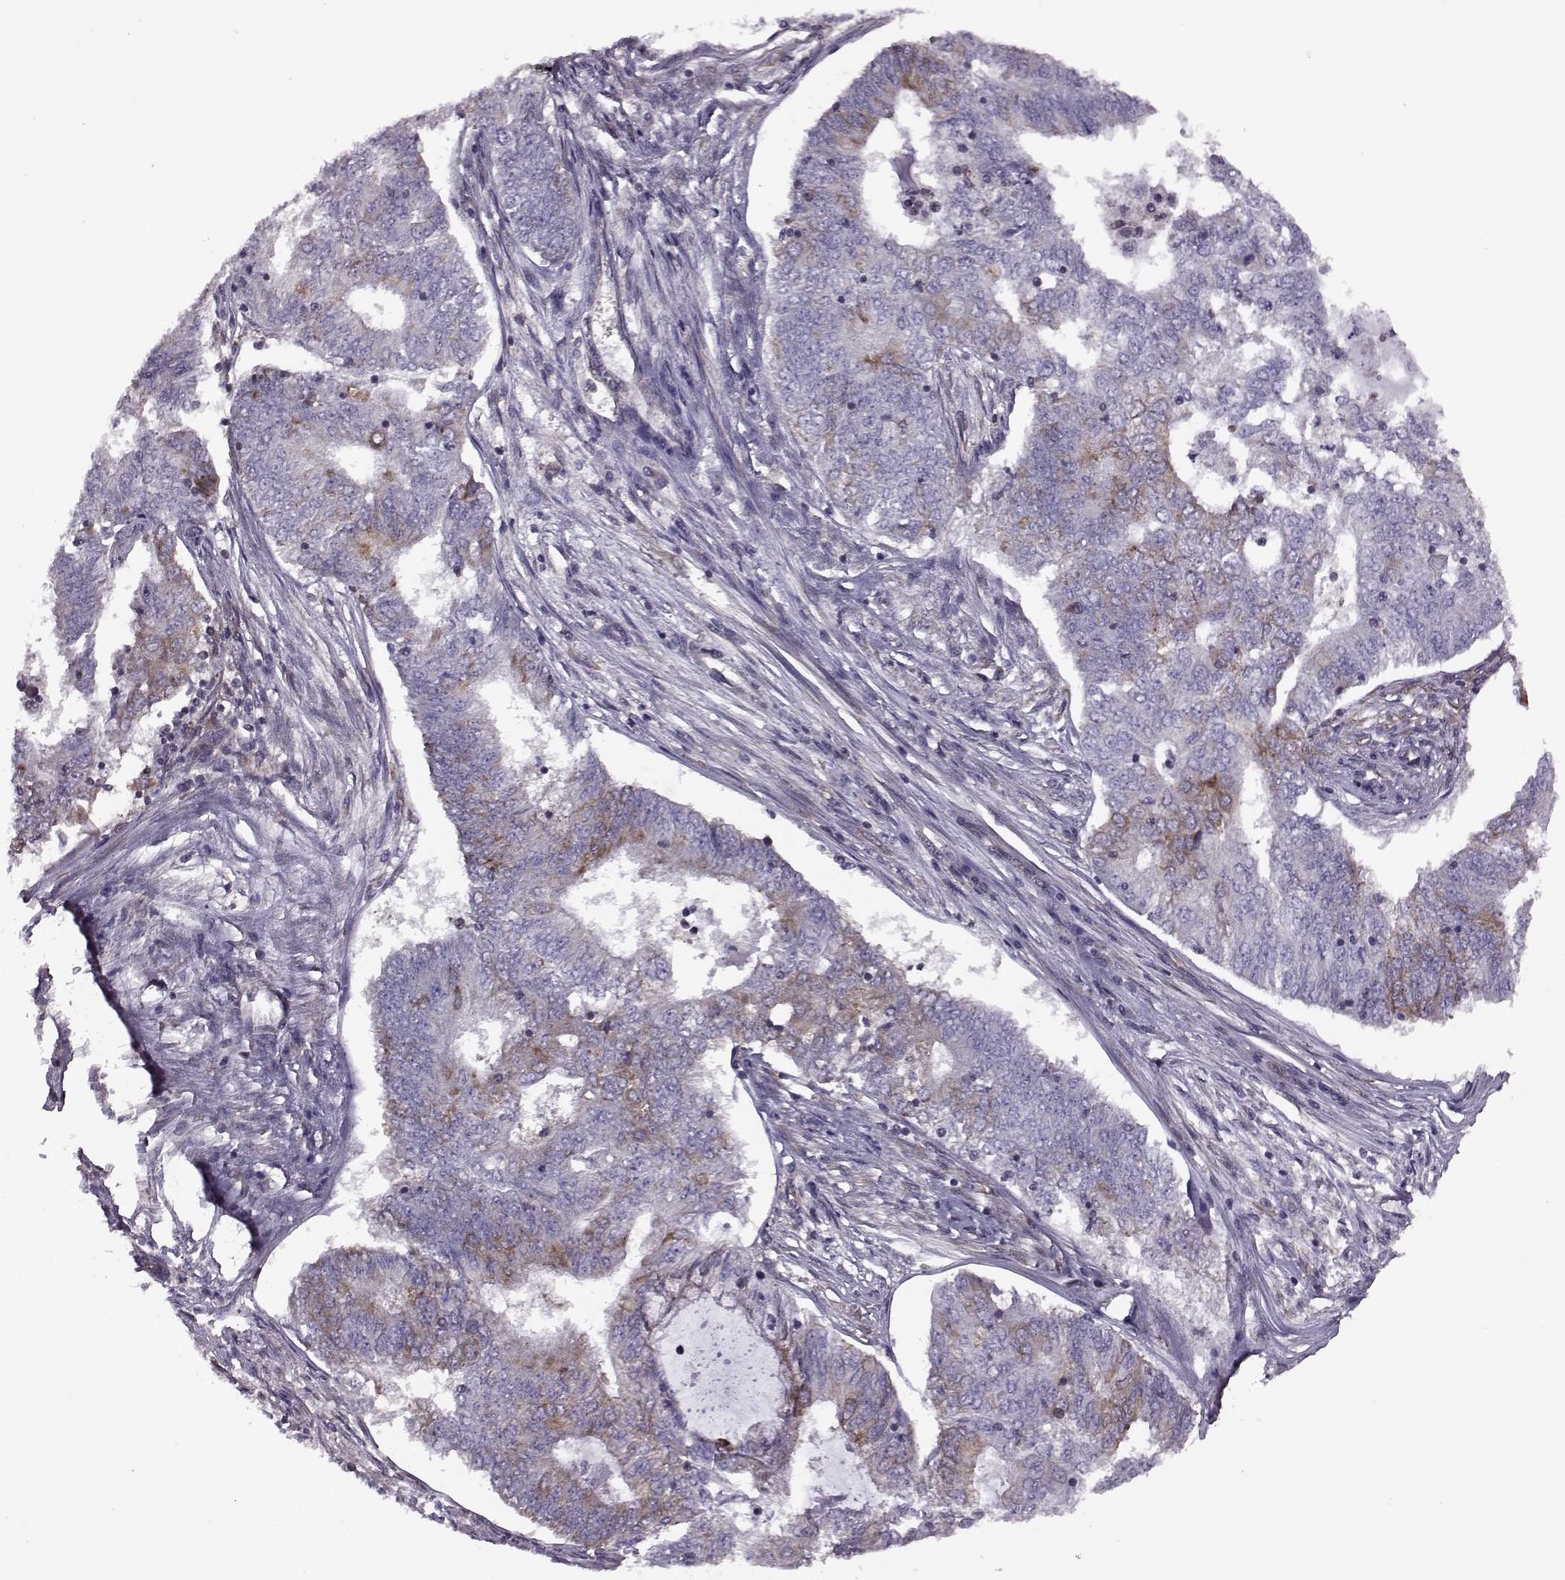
{"staining": {"intensity": "moderate", "quantity": "<25%", "location": "cytoplasmic/membranous"}, "tissue": "endometrial cancer", "cell_type": "Tumor cells", "image_type": "cancer", "snomed": [{"axis": "morphology", "description": "Adenocarcinoma, NOS"}, {"axis": "topography", "description": "Endometrium"}], "caption": "This is an image of immunohistochemistry (IHC) staining of endometrial cancer, which shows moderate staining in the cytoplasmic/membranous of tumor cells.", "gene": "URI1", "patient": {"sex": "female", "age": 62}}